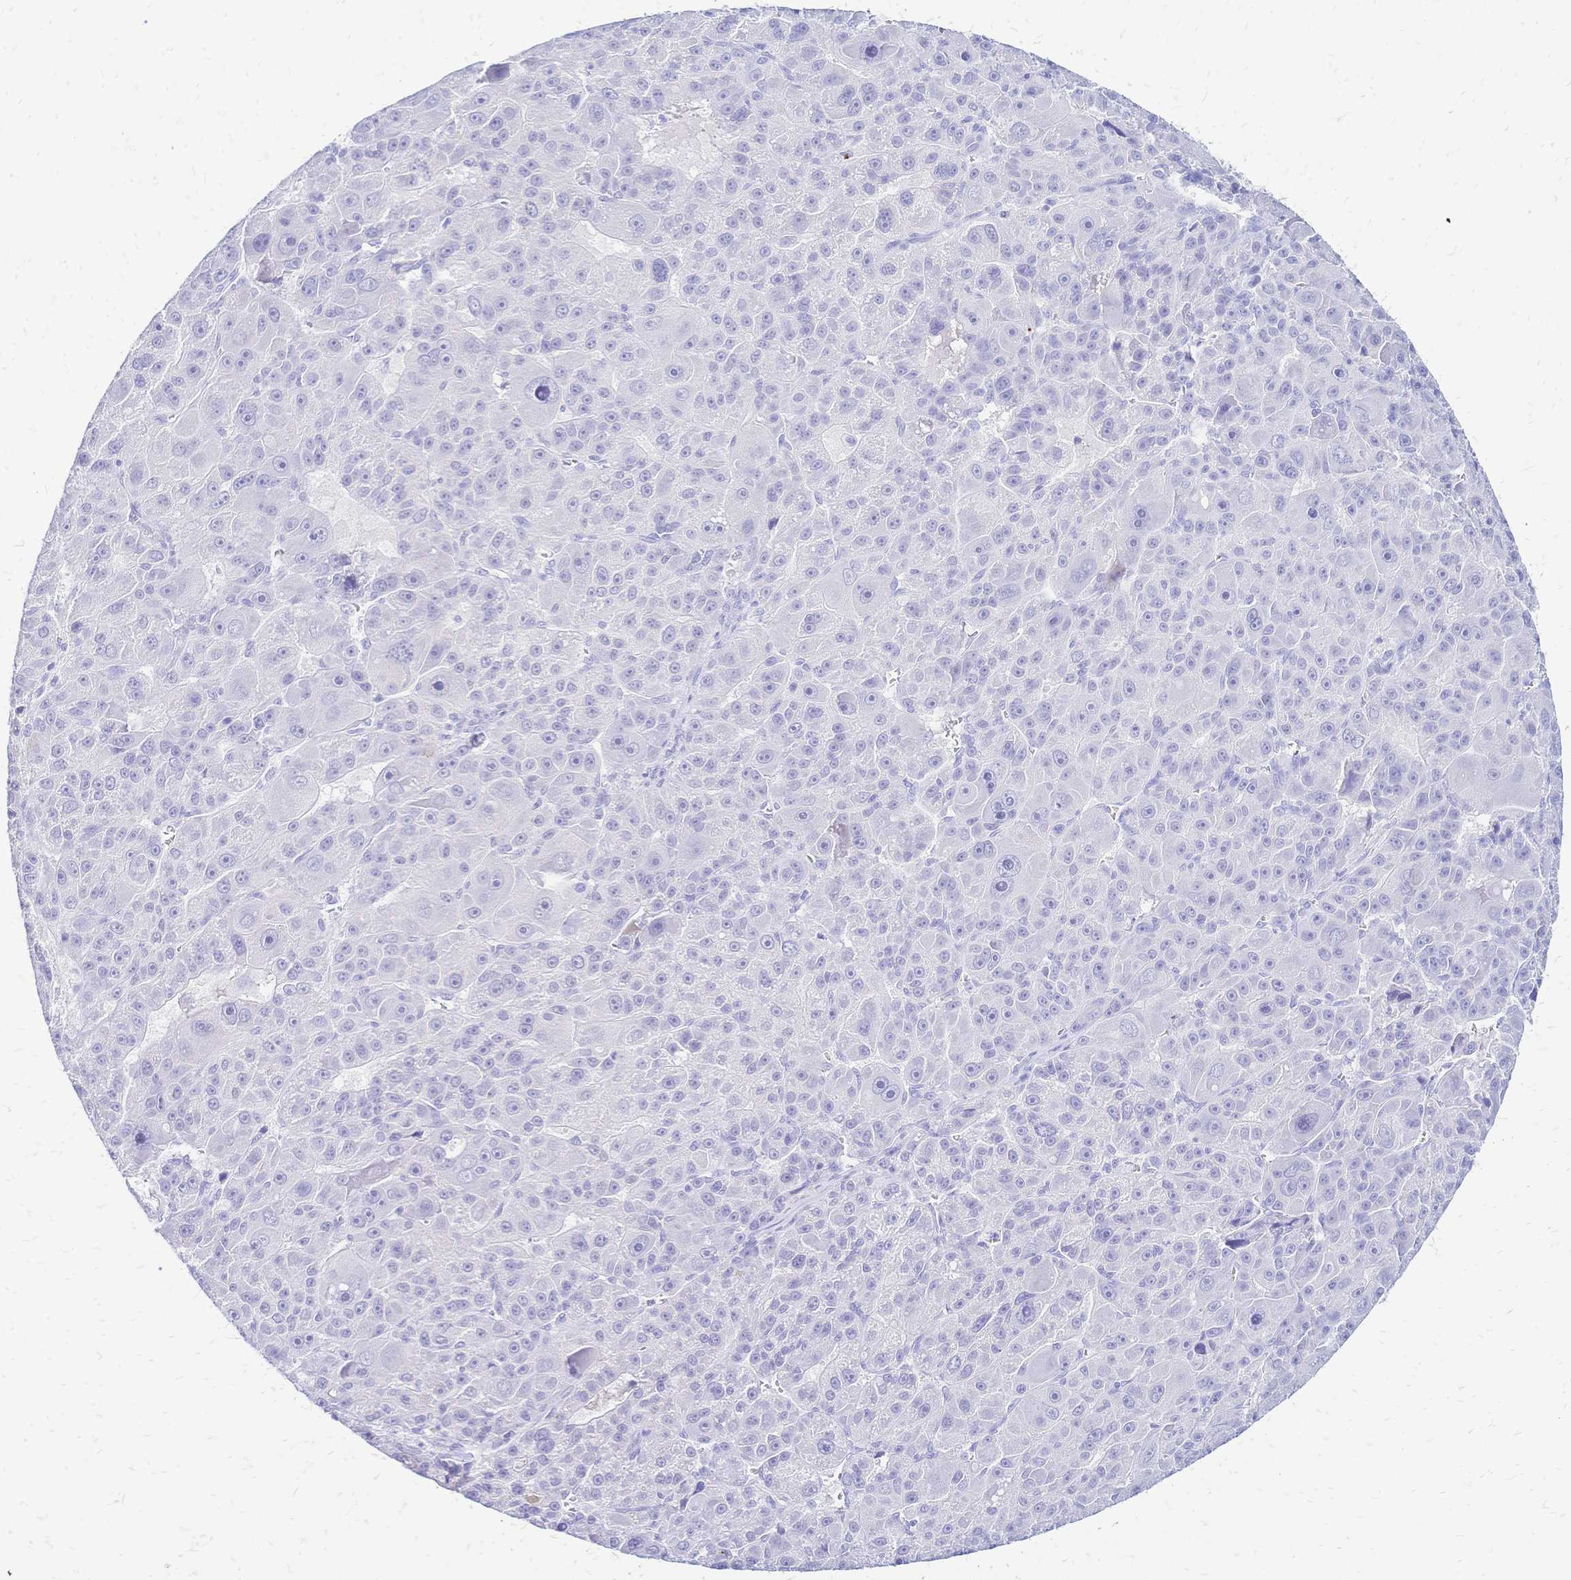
{"staining": {"intensity": "negative", "quantity": "none", "location": "none"}, "tissue": "liver cancer", "cell_type": "Tumor cells", "image_type": "cancer", "snomed": [{"axis": "morphology", "description": "Carcinoma, Hepatocellular, NOS"}, {"axis": "topography", "description": "Liver"}], "caption": "There is no significant positivity in tumor cells of liver cancer.", "gene": "FA2H", "patient": {"sex": "male", "age": 76}}